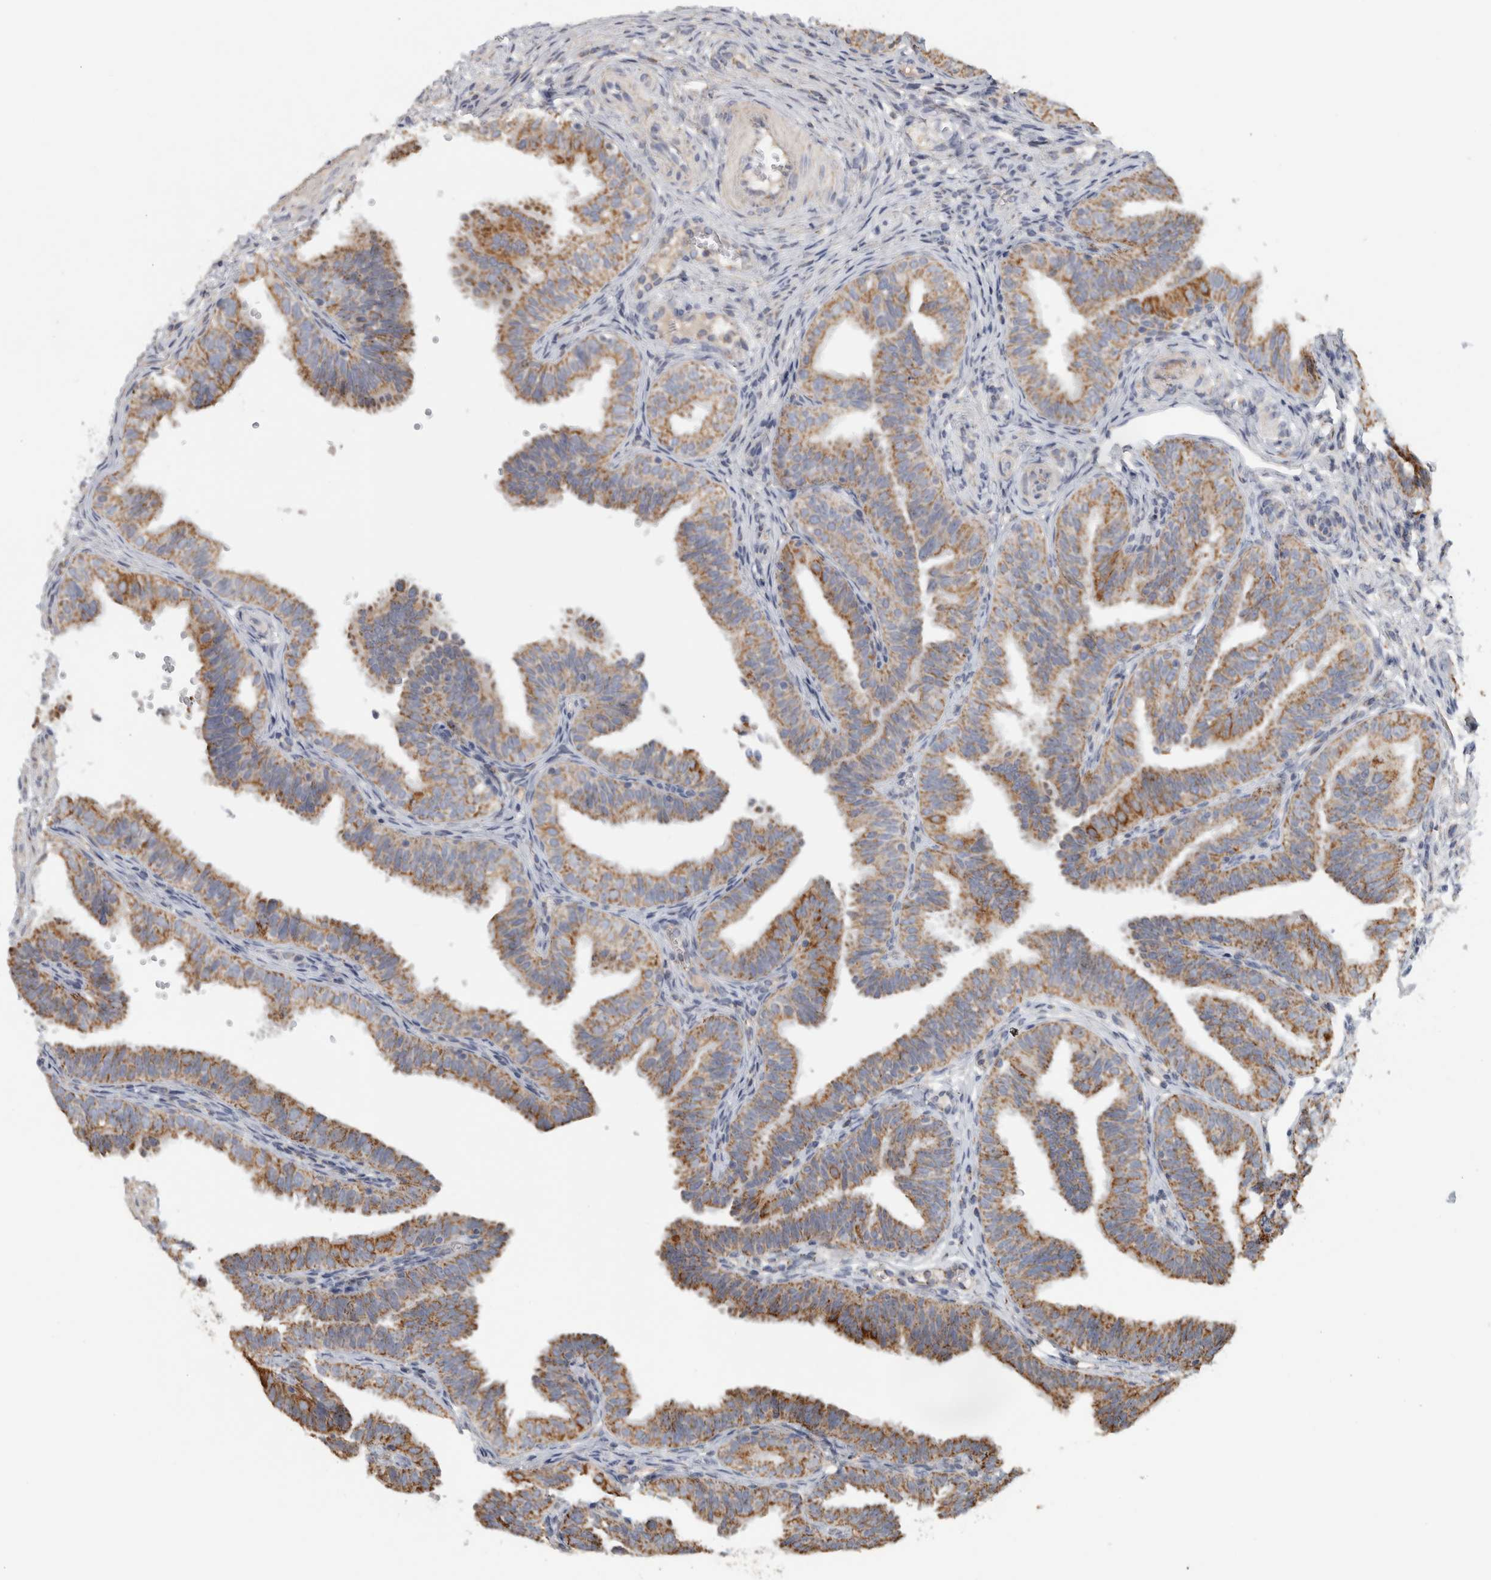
{"staining": {"intensity": "moderate", "quantity": ">75%", "location": "cytoplasmic/membranous"}, "tissue": "fallopian tube", "cell_type": "Glandular cells", "image_type": "normal", "snomed": [{"axis": "morphology", "description": "Normal tissue, NOS"}, {"axis": "topography", "description": "Fallopian tube"}], "caption": "IHC image of normal human fallopian tube stained for a protein (brown), which reveals medium levels of moderate cytoplasmic/membranous expression in approximately >75% of glandular cells.", "gene": "ST8SIA1", "patient": {"sex": "female", "age": 35}}